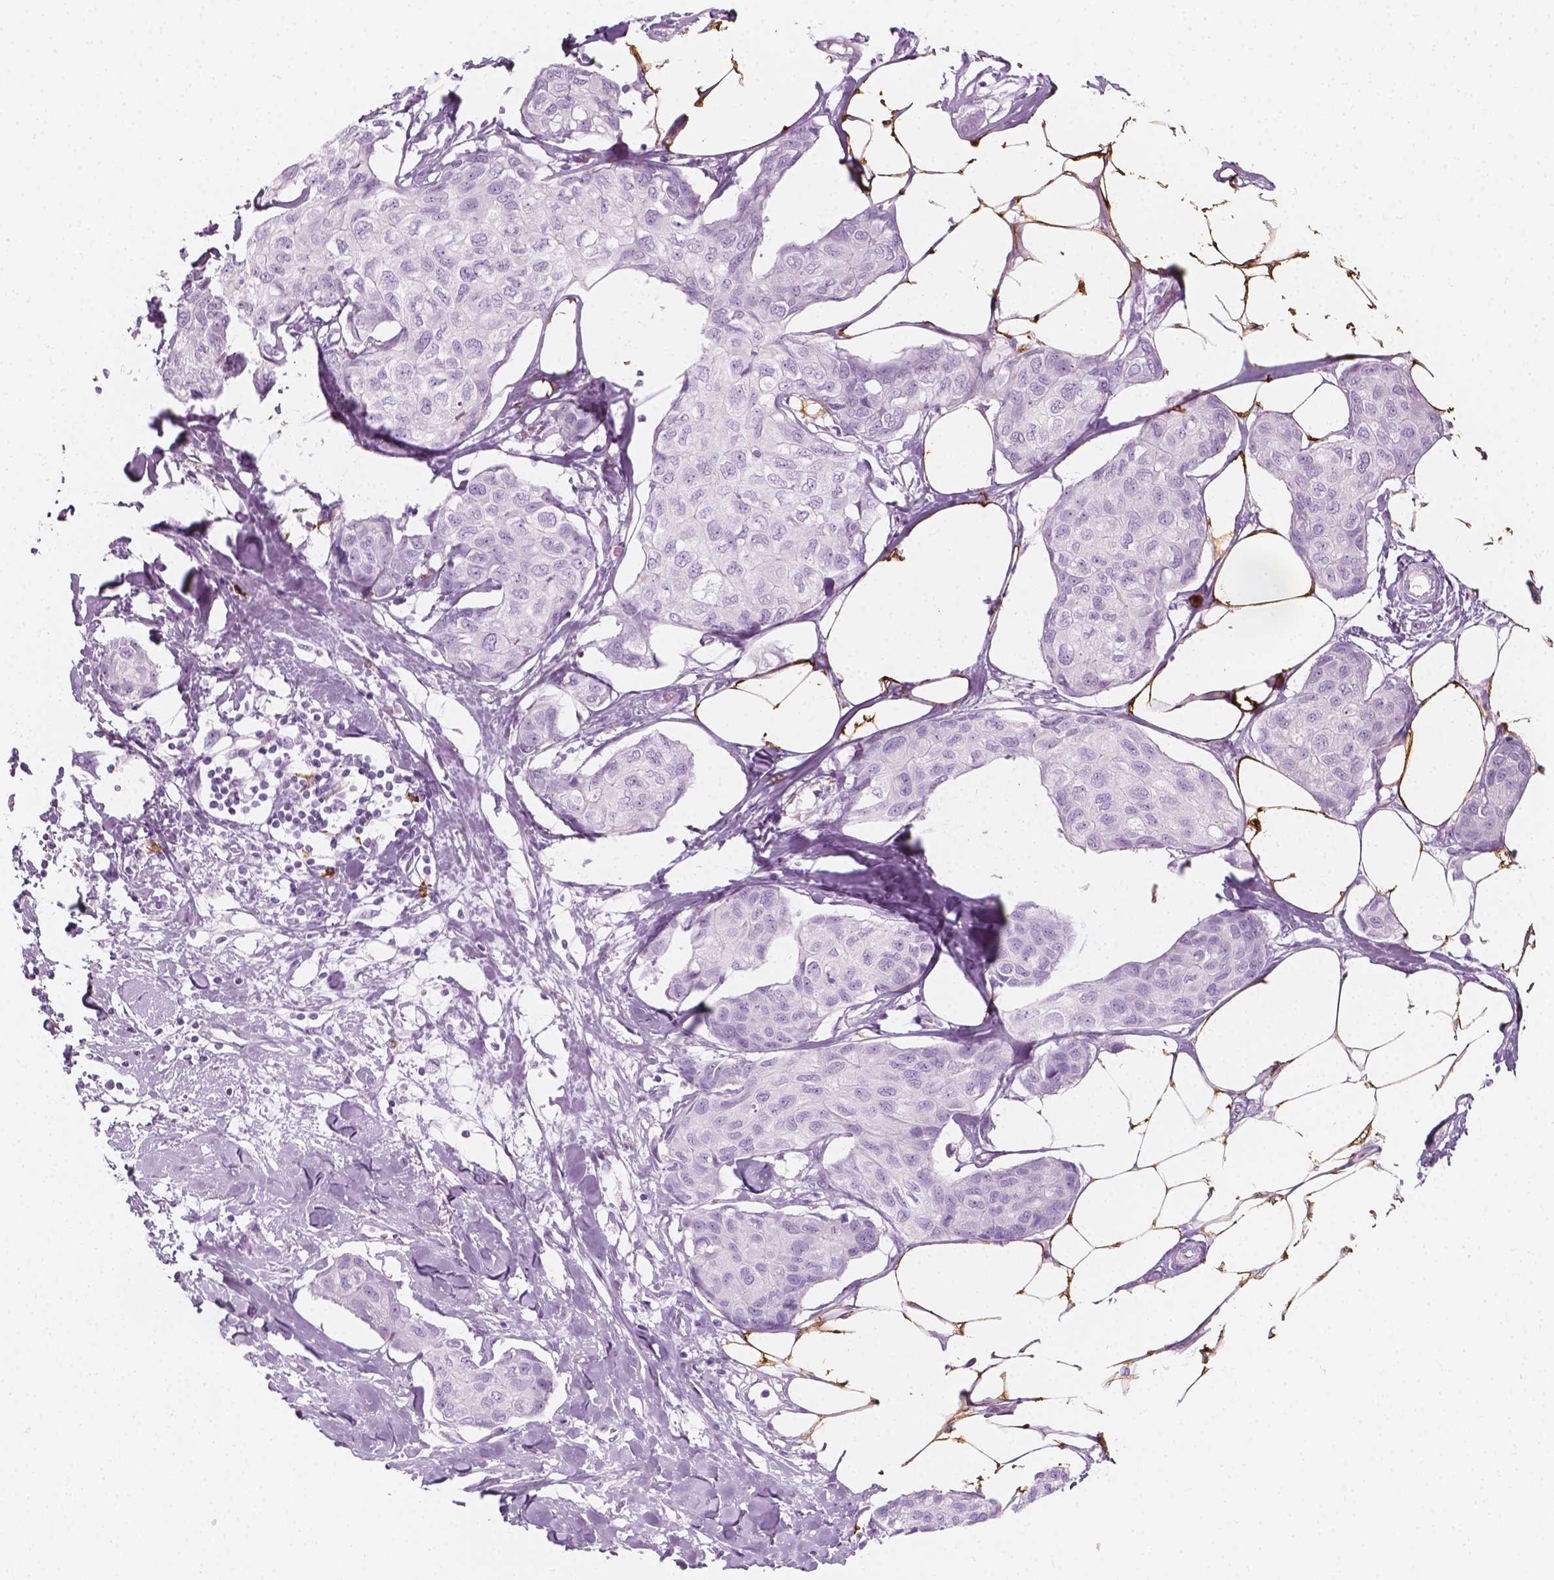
{"staining": {"intensity": "negative", "quantity": "none", "location": "none"}, "tissue": "breast cancer", "cell_type": "Tumor cells", "image_type": "cancer", "snomed": [{"axis": "morphology", "description": "Duct carcinoma"}, {"axis": "topography", "description": "Breast"}], "caption": "Immunohistochemistry (IHC) micrograph of neoplastic tissue: breast invasive ductal carcinoma stained with DAB displays no significant protein staining in tumor cells.", "gene": "CES1", "patient": {"sex": "female", "age": 80}}